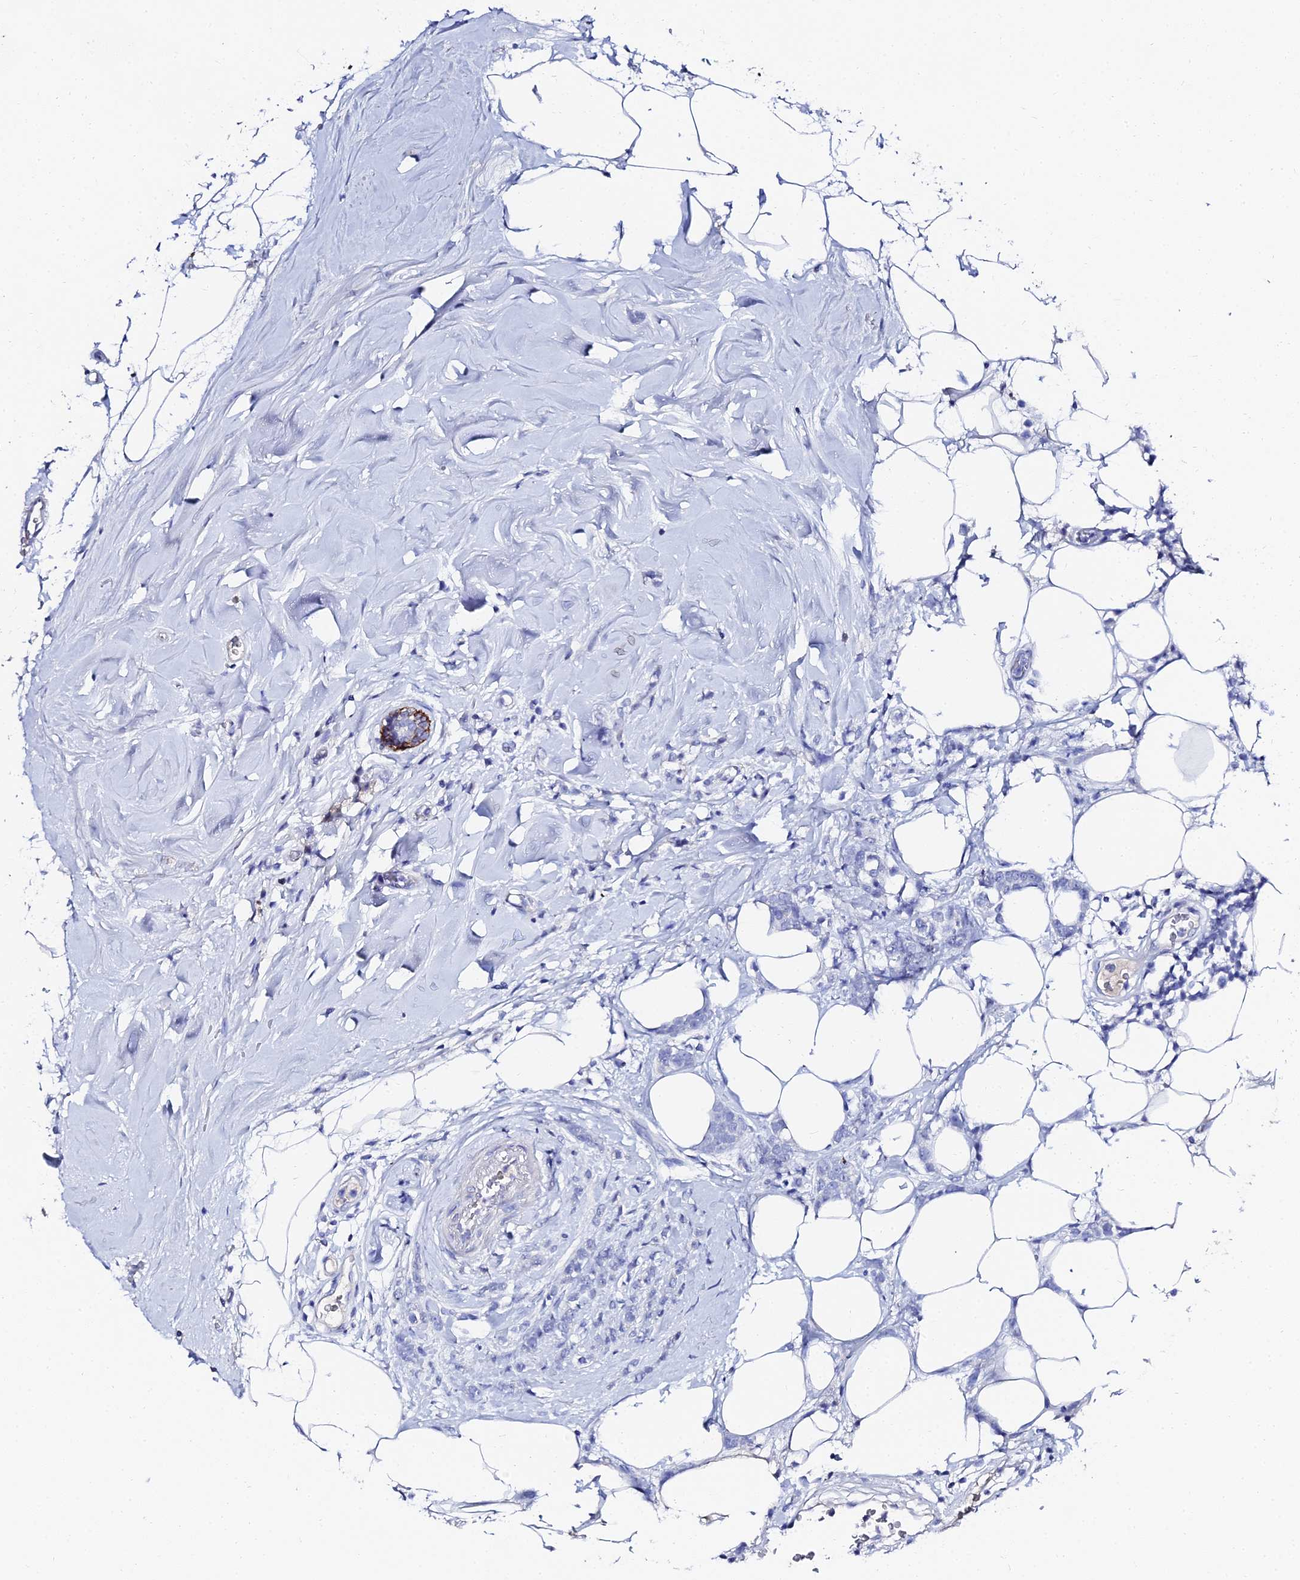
{"staining": {"intensity": "negative", "quantity": "none", "location": "none"}, "tissue": "breast cancer", "cell_type": "Tumor cells", "image_type": "cancer", "snomed": [{"axis": "morphology", "description": "Lobular carcinoma"}, {"axis": "topography", "description": "Breast"}], "caption": "An immunohistochemistry photomicrograph of lobular carcinoma (breast) is shown. There is no staining in tumor cells of lobular carcinoma (breast). The staining is performed using DAB (3,3'-diaminobenzidine) brown chromogen with nuclei counter-stained in using hematoxylin.", "gene": "KRT17", "patient": {"sex": "female", "age": 58}}